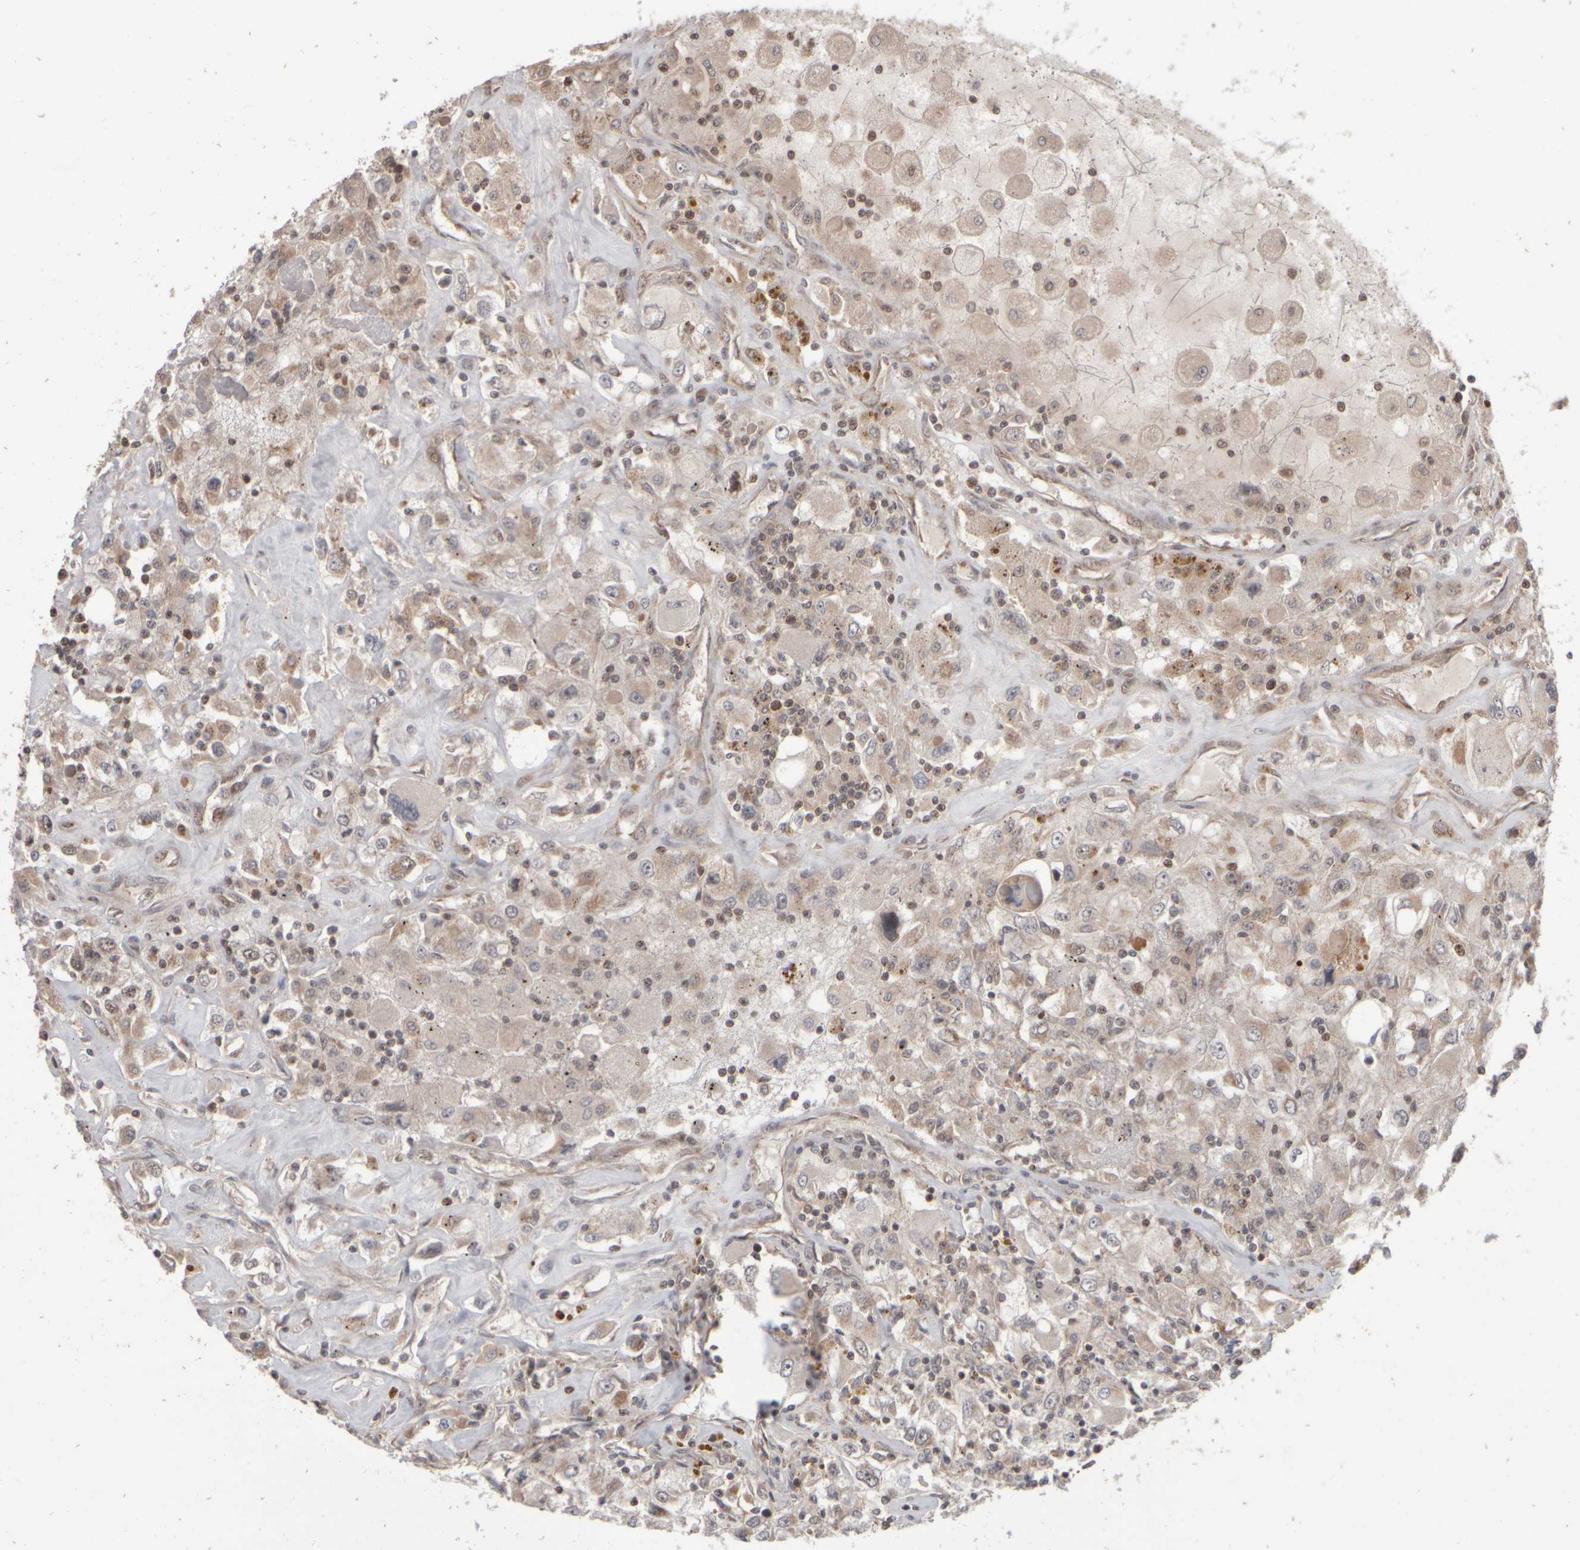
{"staining": {"intensity": "weak", "quantity": ">75%", "location": "cytoplasmic/membranous"}, "tissue": "renal cancer", "cell_type": "Tumor cells", "image_type": "cancer", "snomed": [{"axis": "morphology", "description": "Adenocarcinoma, NOS"}, {"axis": "topography", "description": "Kidney"}], "caption": "Immunohistochemistry (IHC) of renal cancer reveals low levels of weak cytoplasmic/membranous positivity in about >75% of tumor cells.", "gene": "ABHD11", "patient": {"sex": "female", "age": 52}}